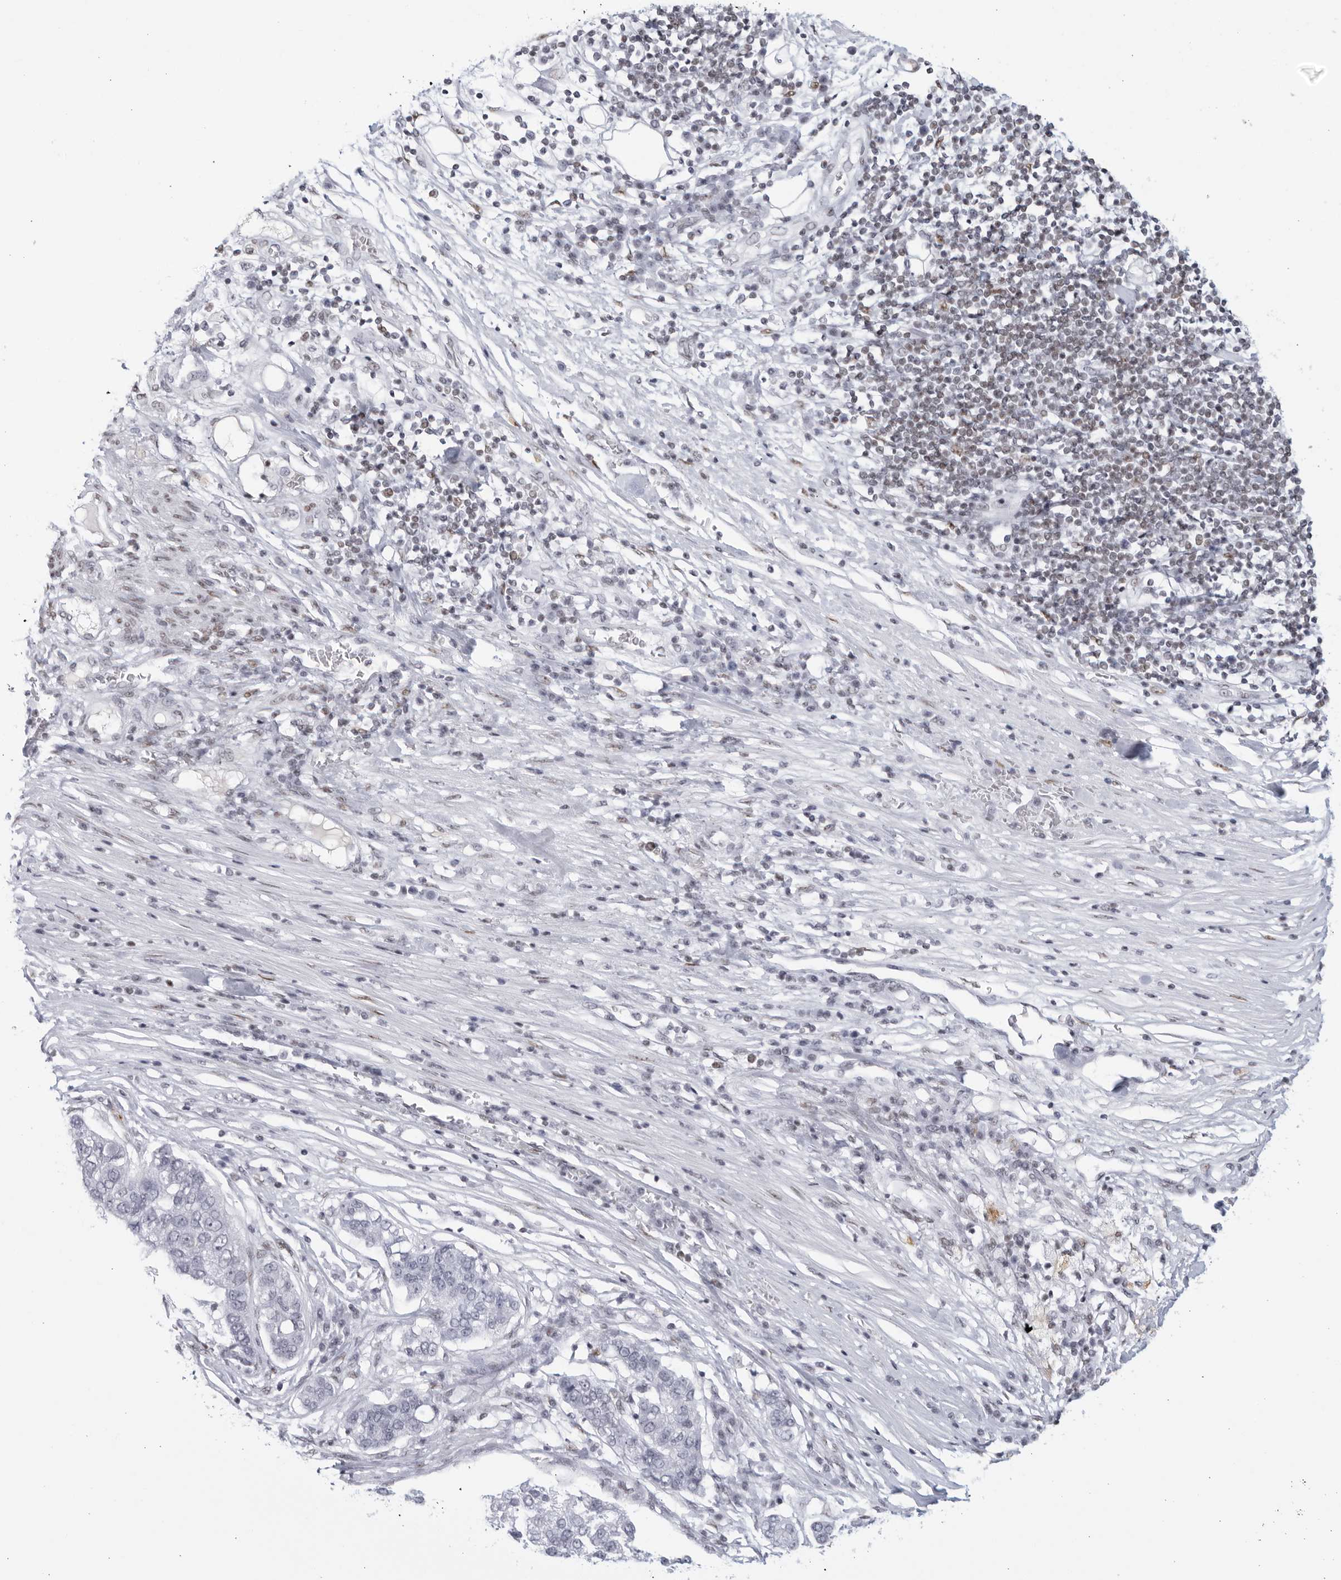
{"staining": {"intensity": "negative", "quantity": "none", "location": "none"}, "tissue": "pancreatic cancer", "cell_type": "Tumor cells", "image_type": "cancer", "snomed": [{"axis": "morphology", "description": "Adenocarcinoma, NOS"}, {"axis": "topography", "description": "Pancreas"}], "caption": "High magnification brightfield microscopy of pancreatic adenocarcinoma stained with DAB (brown) and counterstained with hematoxylin (blue): tumor cells show no significant positivity. (Brightfield microscopy of DAB immunohistochemistry at high magnification).", "gene": "HP1BP3", "patient": {"sex": "female", "age": 61}}